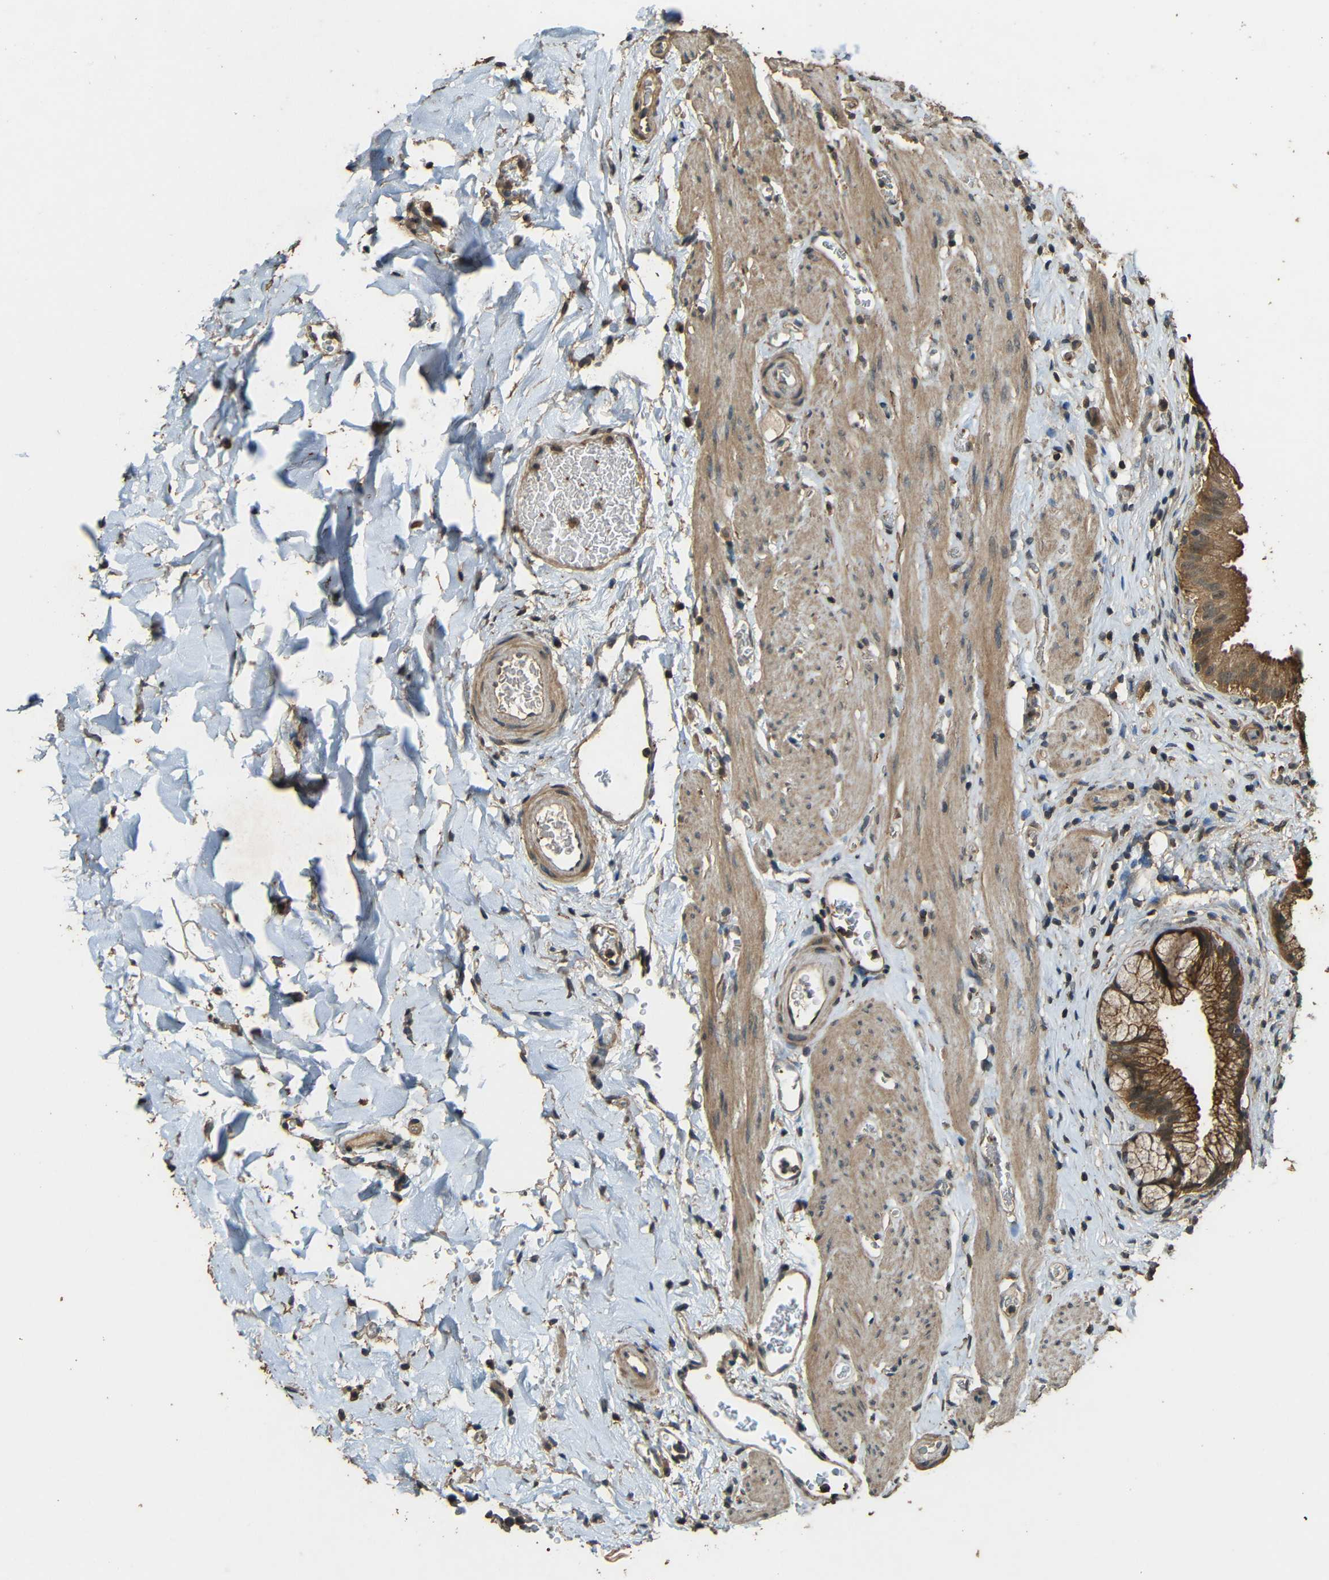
{"staining": {"intensity": "strong", "quantity": ">75%", "location": "cytoplasmic/membranous"}, "tissue": "gallbladder", "cell_type": "Glandular cells", "image_type": "normal", "snomed": [{"axis": "morphology", "description": "Normal tissue, NOS"}, {"axis": "topography", "description": "Gallbladder"}], "caption": "IHC of normal human gallbladder shows high levels of strong cytoplasmic/membranous staining in about >75% of glandular cells.", "gene": "PDE5A", "patient": {"sex": "male", "age": 54}}